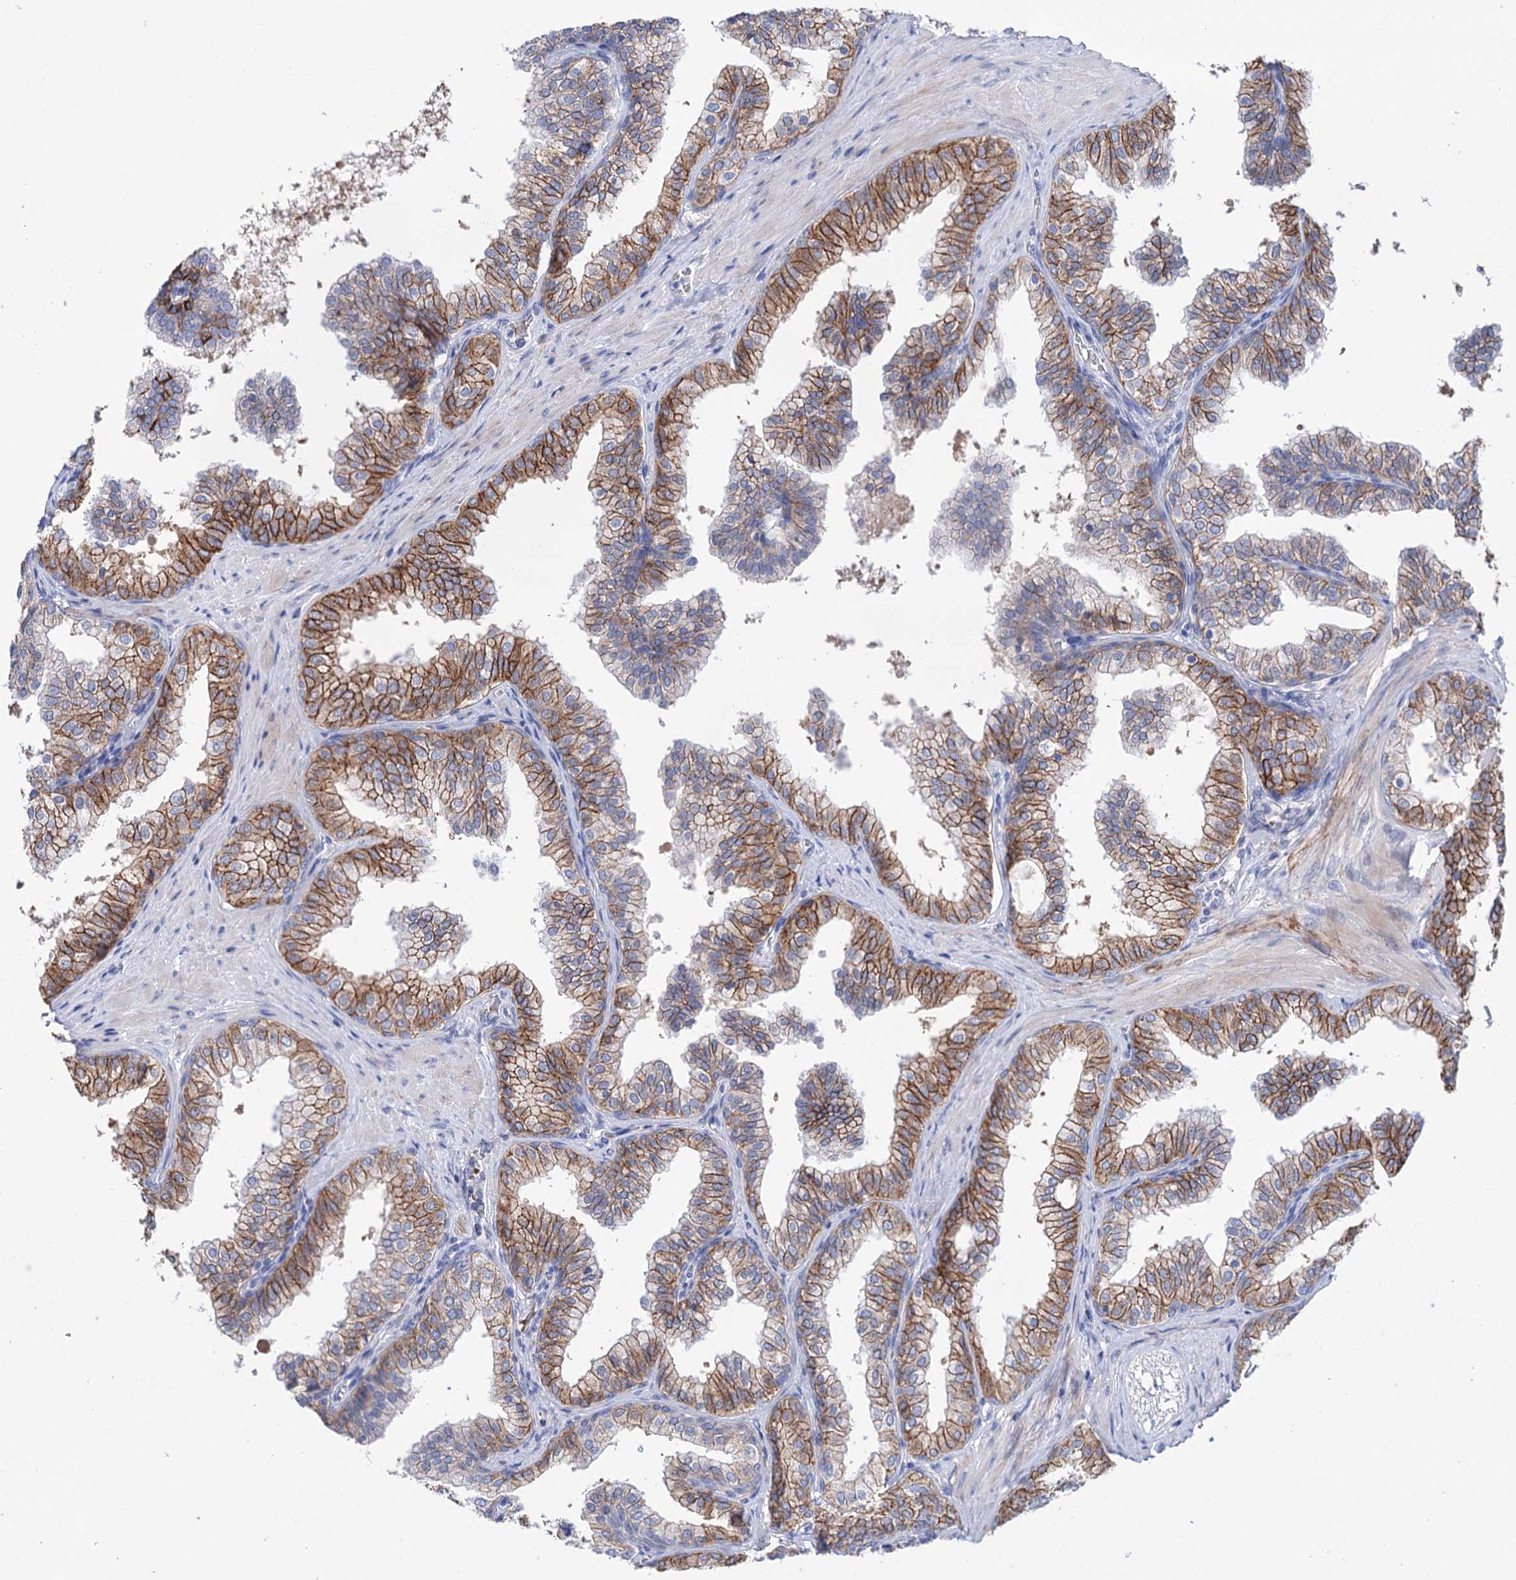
{"staining": {"intensity": "strong", "quantity": "25%-75%", "location": "cytoplasmic/membranous"}, "tissue": "prostate", "cell_type": "Glandular cells", "image_type": "normal", "snomed": [{"axis": "morphology", "description": "Normal tissue, NOS"}, {"axis": "topography", "description": "Prostate"}], "caption": "Immunohistochemistry (IHC) image of benign prostate: prostate stained using IHC reveals high levels of strong protein expression localized specifically in the cytoplasmic/membranous of glandular cells, appearing as a cytoplasmic/membranous brown color.", "gene": "YARS2", "patient": {"sex": "male", "age": 60}}